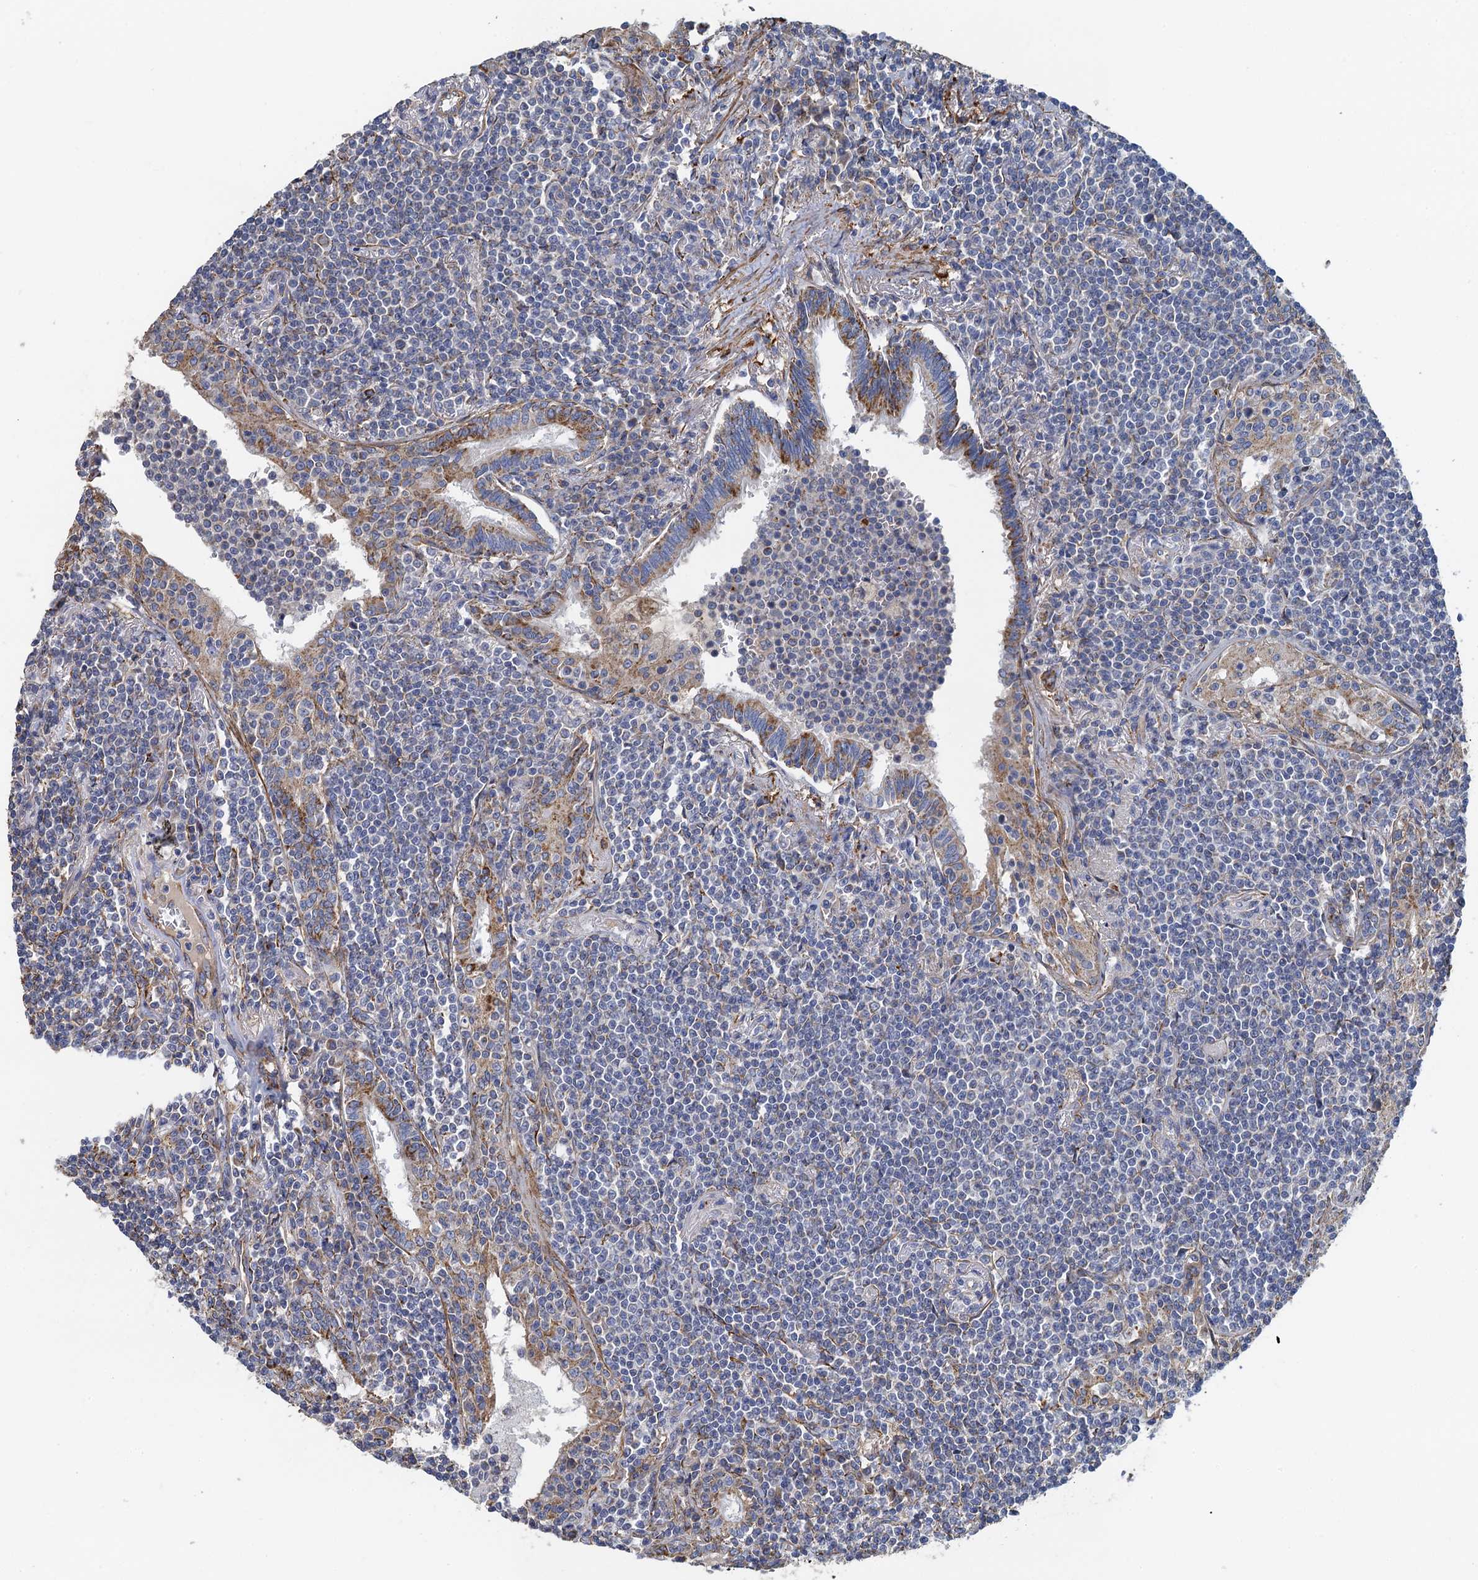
{"staining": {"intensity": "negative", "quantity": "none", "location": "none"}, "tissue": "lymphoma", "cell_type": "Tumor cells", "image_type": "cancer", "snomed": [{"axis": "morphology", "description": "Malignant lymphoma, non-Hodgkin's type, Low grade"}, {"axis": "topography", "description": "Lung"}], "caption": "IHC of lymphoma displays no expression in tumor cells.", "gene": "GCSH", "patient": {"sex": "female", "age": 71}}